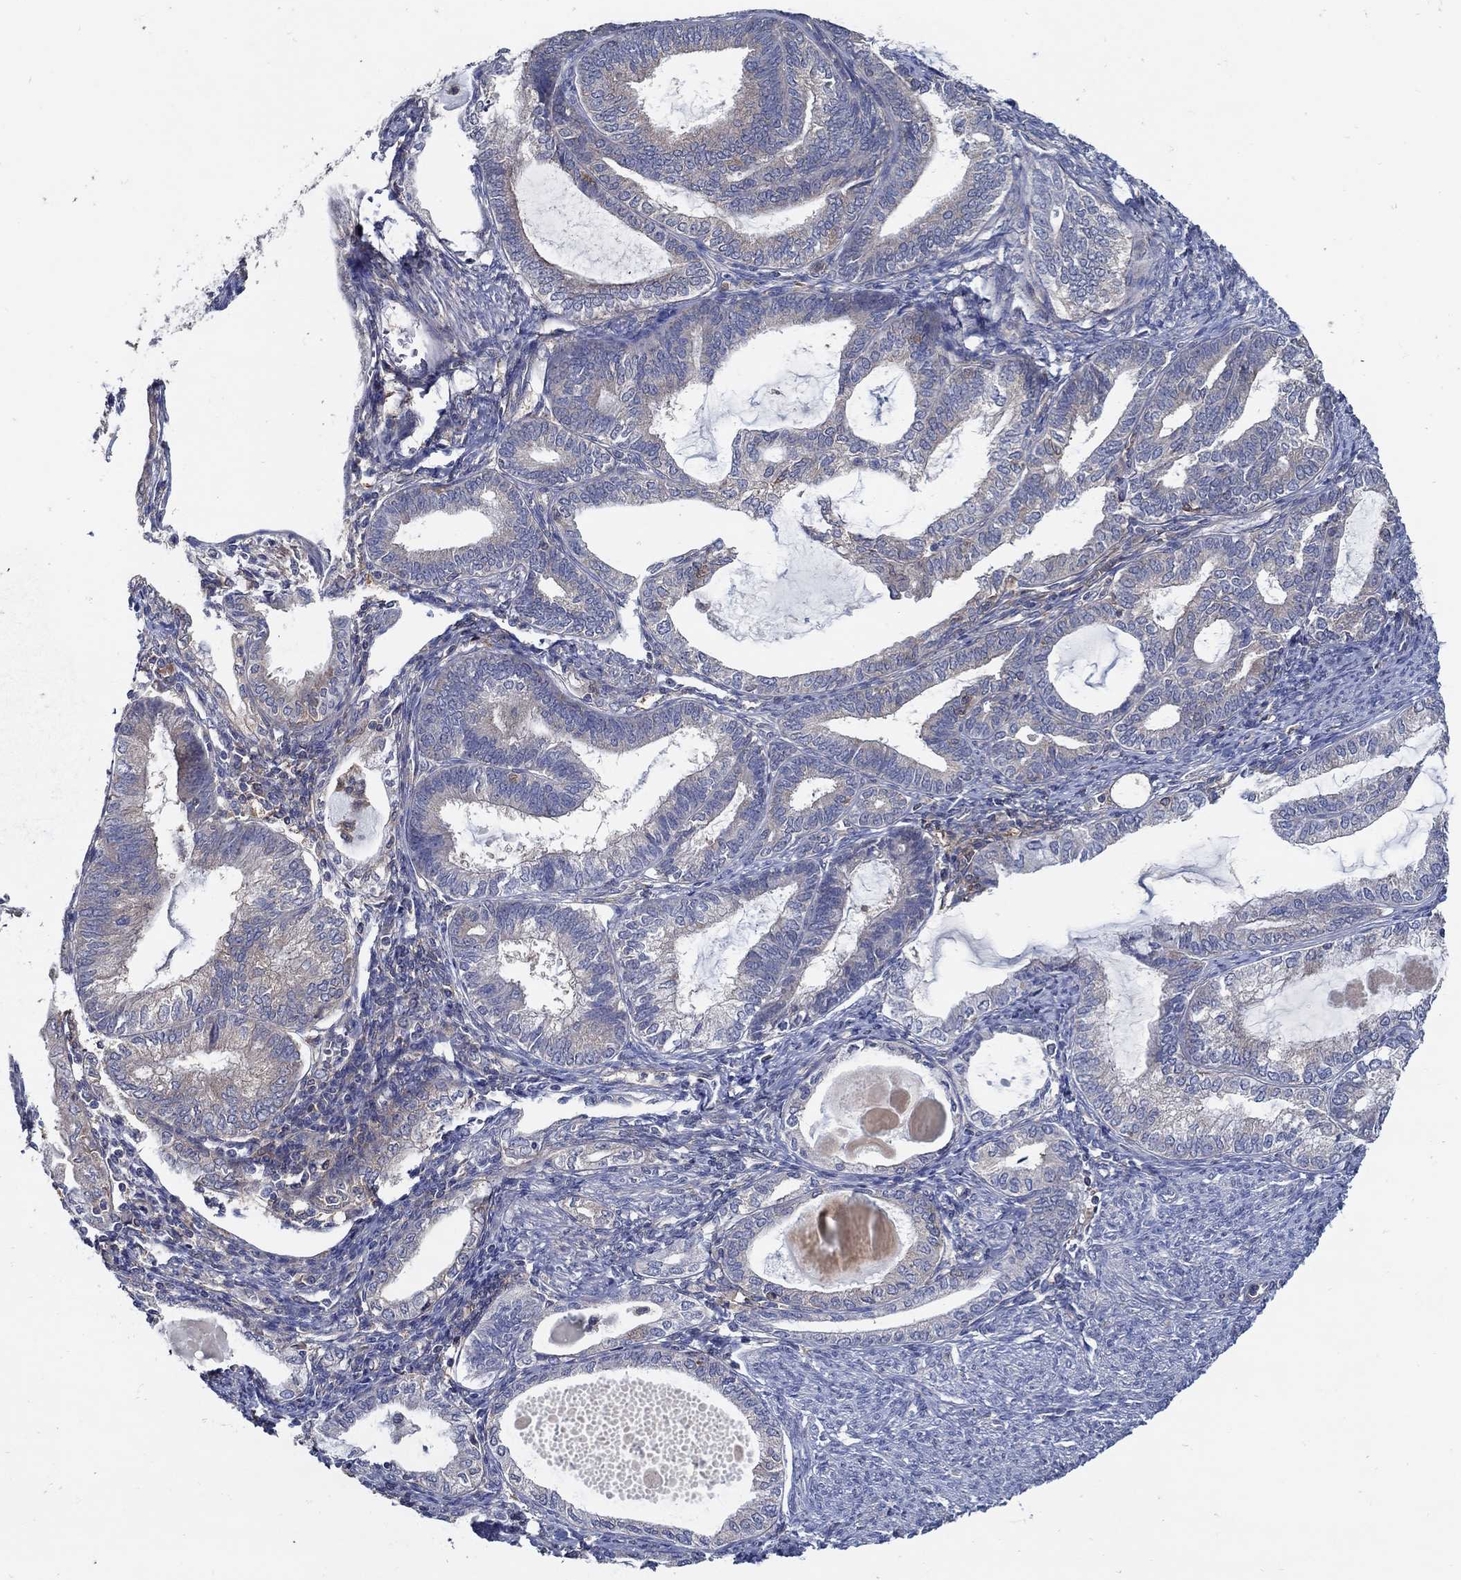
{"staining": {"intensity": "negative", "quantity": "none", "location": "none"}, "tissue": "endometrial cancer", "cell_type": "Tumor cells", "image_type": "cancer", "snomed": [{"axis": "morphology", "description": "Adenocarcinoma, NOS"}, {"axis": "topography", "description": "Endometrium"}], "caption": "The histopathology image reveals no significant positivity in tumor cells of adenocarcinoma (endometrial).", "gene": "MTHFR", "patient": {"sex": "female", "age": 86}}